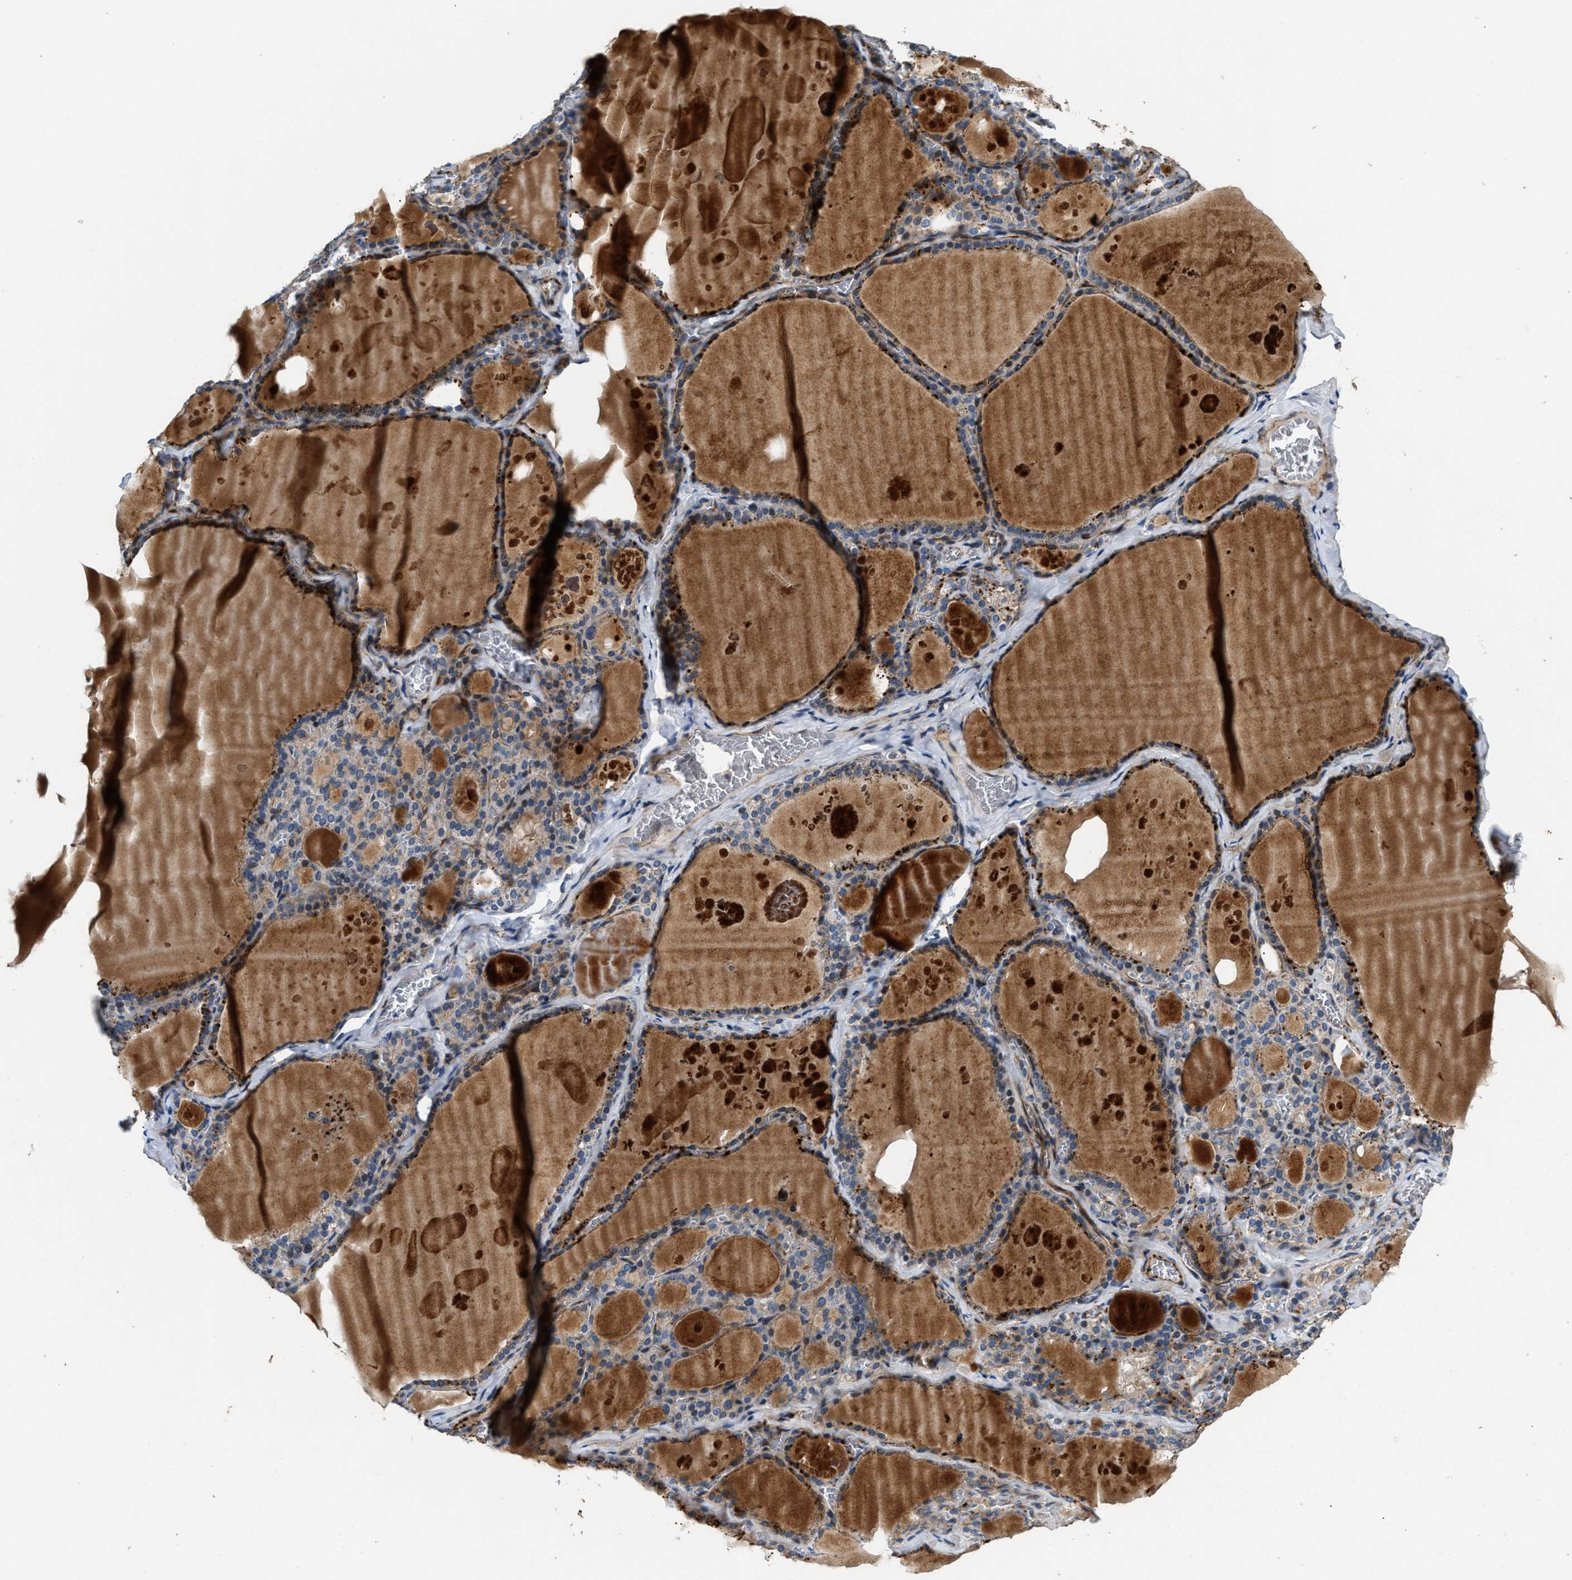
{"staining": {"intensity": "strong", "quantity": "25%-75%", "location": "cytoplasmic/membranous"}, "tissue": "thyroid gland", "cell_type": "Glandular cells", "image_type": "normal", "snomed": [{"axis": "morphology", "description": "Normal tissue, NOS"}, {"axis": "topography", "description": "Thyroid gland"}], "caption": "IHC staining of benign thyroid gland, which exhibits high levels of strong cytoplasmic/membranous staining in approximately 25%-75% of glandular cells indicating strong cytoplasmic/membranous protein staining. The staining was performed using DAB (brown) for protein detection and nuclei were counterstained in hematoxylin (blue).", "gene": "IL17RC", "patient": {"sex": "male", "age": 56}}